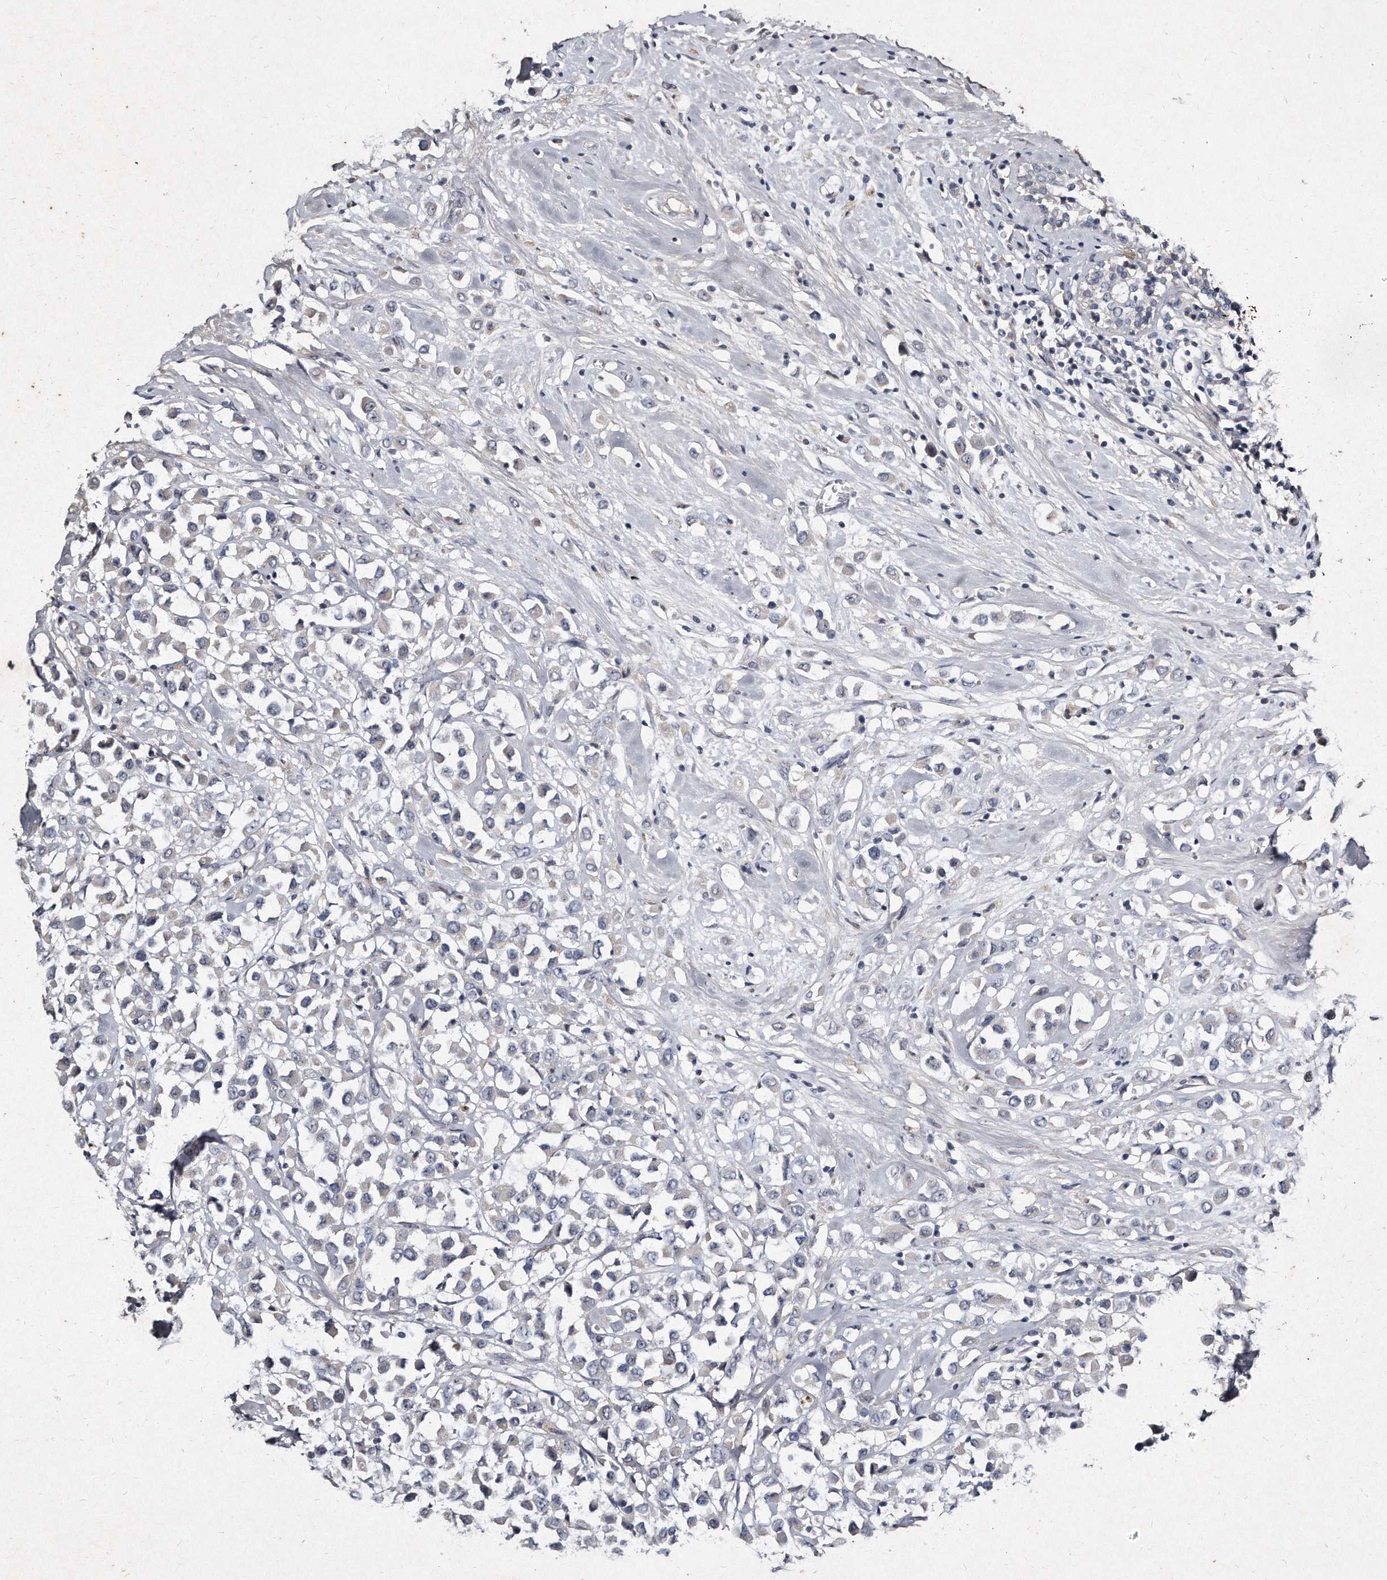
{"staining": {"intensity": "negative", "quantity": "none", "location": "none"}, "tissue": "breast cancer", "cell_type": "Tumor cells", "image_type": "cancer", "snomed": [{"axis": "morphology", "description": "Duct carcinoma"}, {"axis": "topography", "description": "Breast"}], "caption": "Histopathology image shows no protein staining in tumor cells of breast cancer tissue.", "gene": "KLHDC3", "patient": {"sex": "female", "age": 61}}